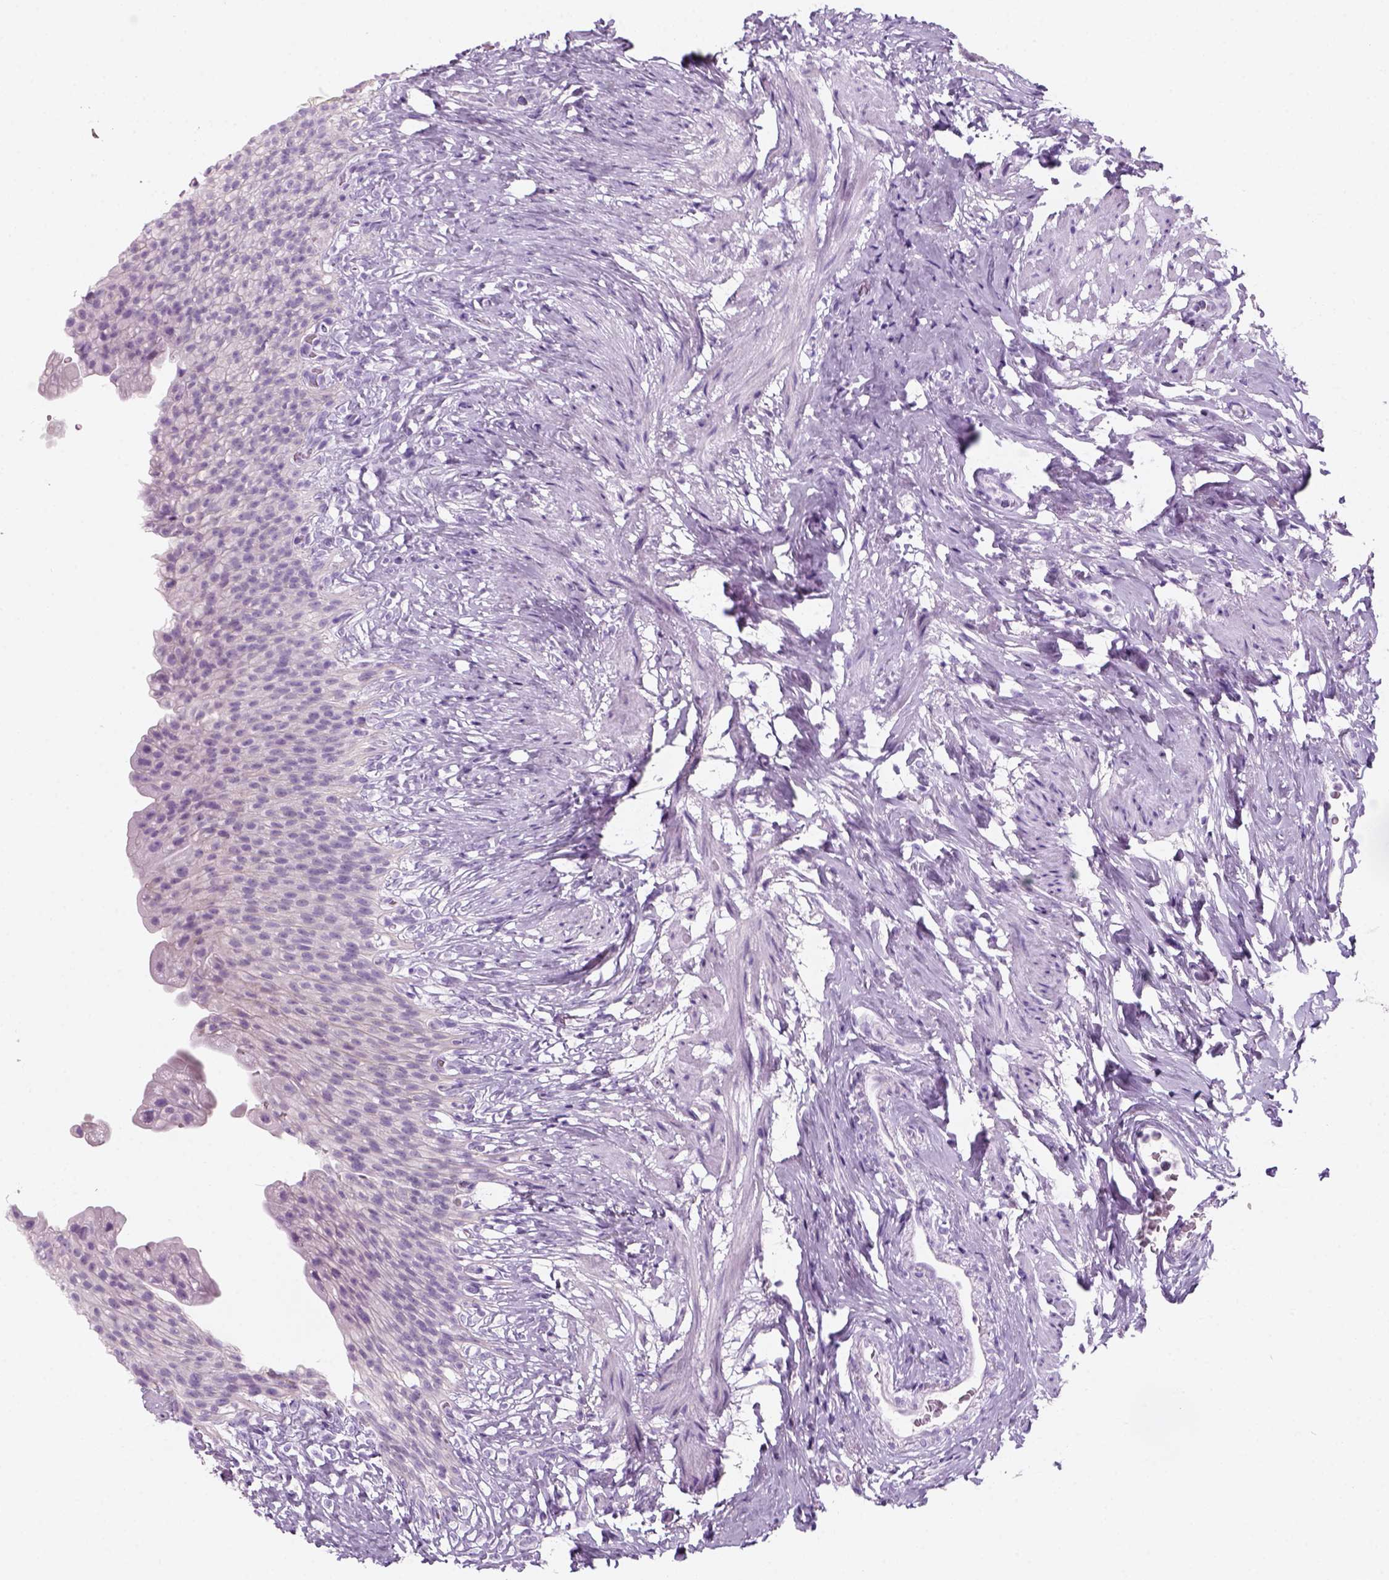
{"staining": {"intensity": "negative", "quantity": "none", "location": "none"}, "tissue": "urinary bladder", "cell_type": "Urothelial cells", "image_type": "normal", "snomed": [{"axis": "morphology", "description": "Normal tissue, NOS"}, {"axis": "topography", "description": "Urinary bladder"}, {"axis": "topography", "description": "Prostate"}], "caption": "Immunohistochemistry (IHC) of benign human urinary bladder demonstrates no expression in urothelial cells.", "gene": "KRTAP11", "patient": {"sex": "male", "age": 76}}